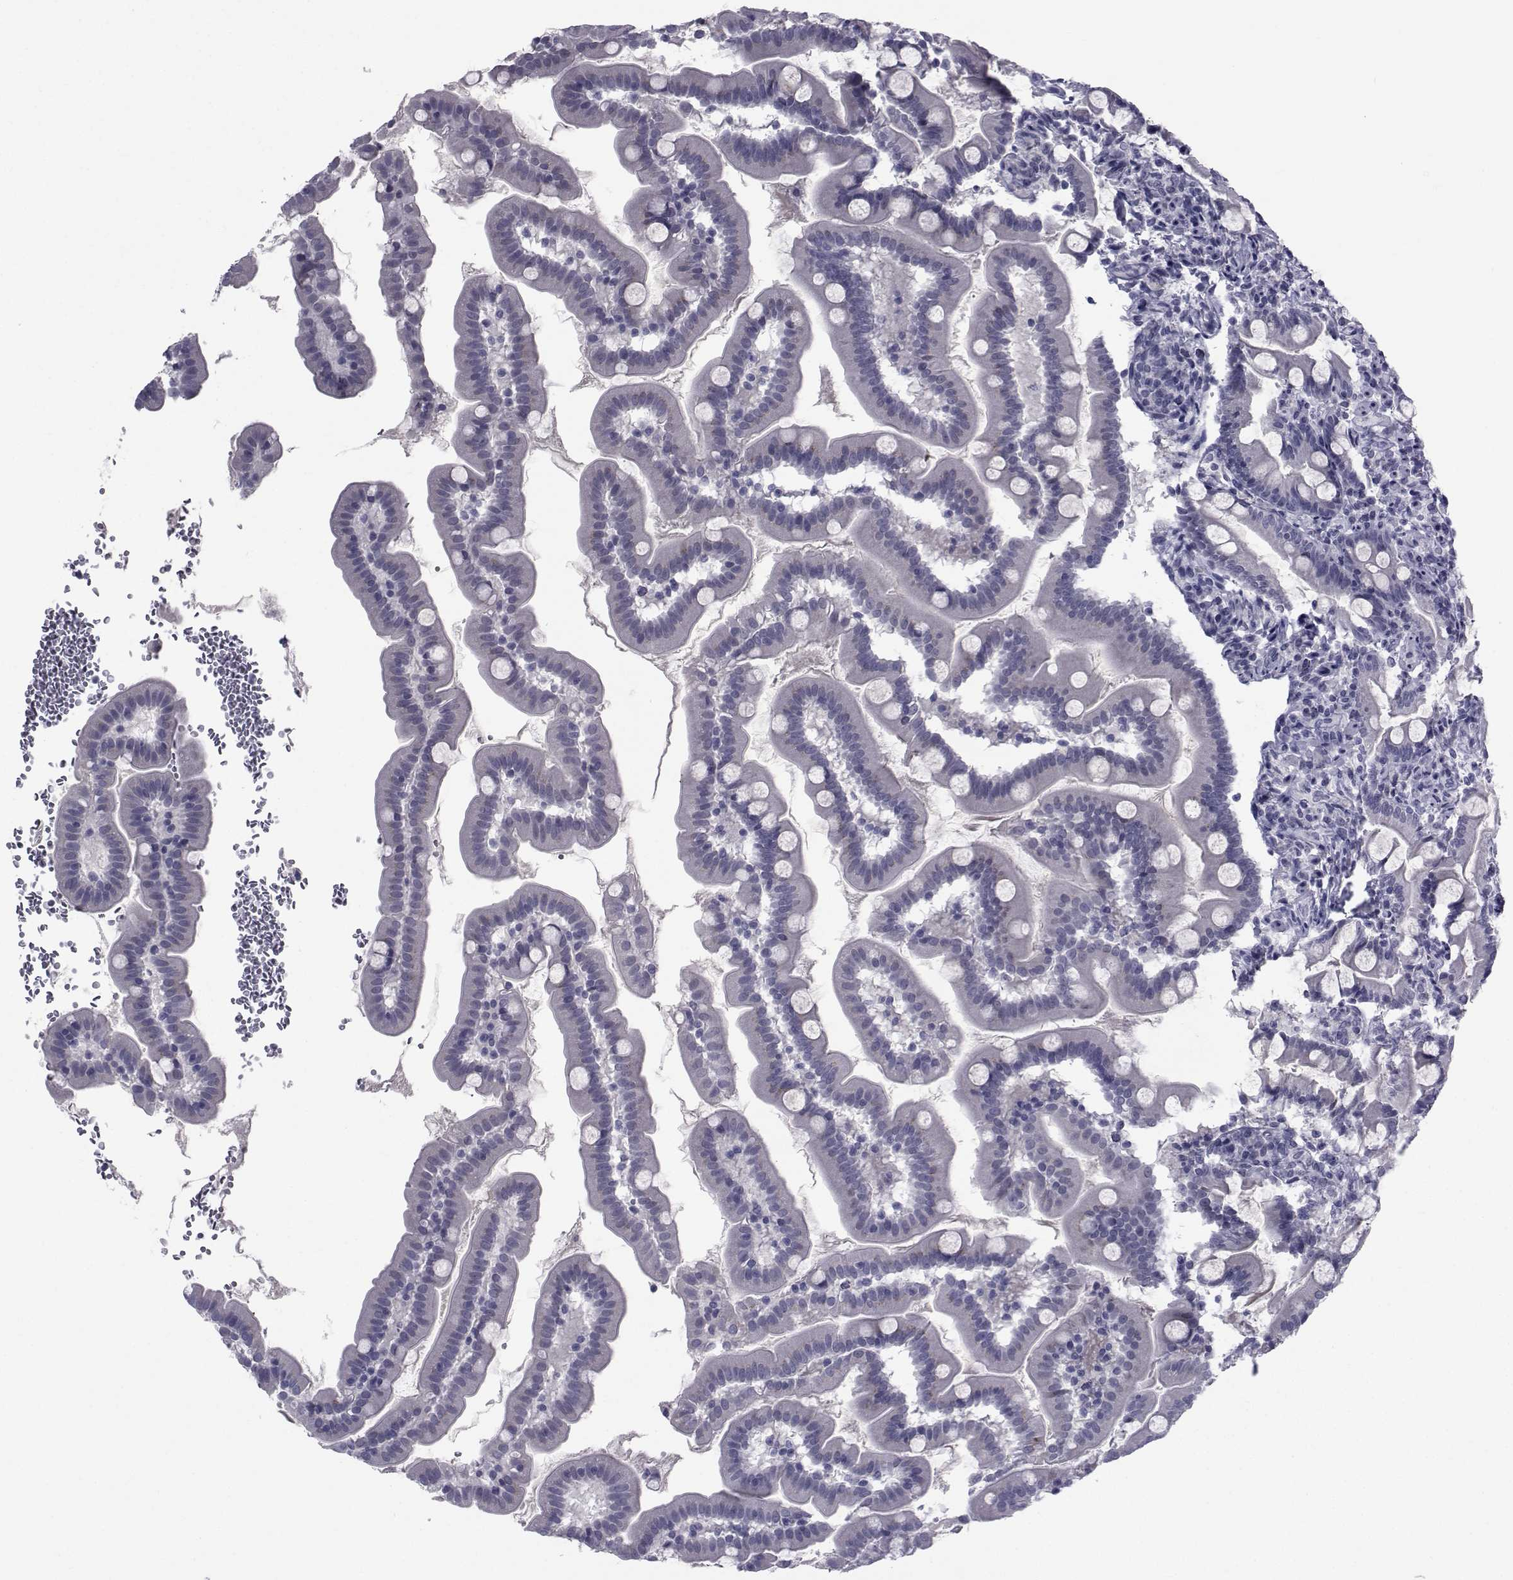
{"staining": {"intensity": "negative", "quantity": "none", "location": "none"}, "tissue": "small intestine", "cell_type": "Glandular cells", "image_type": "normal", "snomed": [{"axis": "morphology", "description": "Normal tissue, NOS"}, {"axis": "topography", "description": "Small intestine"}], "caption": "High magnification brightfield microscopy of normal small intestine stained with DAB (3,3'-diaminobenzidine) (brown) and counterstained with hematoxylin (blue): glandular cells show no significant expression. Brightfield microscopy of IHC stained with DAB (brown) and hematoxylin (blue), captured at high magnification.", "gene": "PAX2", "patient": {"sex": "female", "age": 44}}